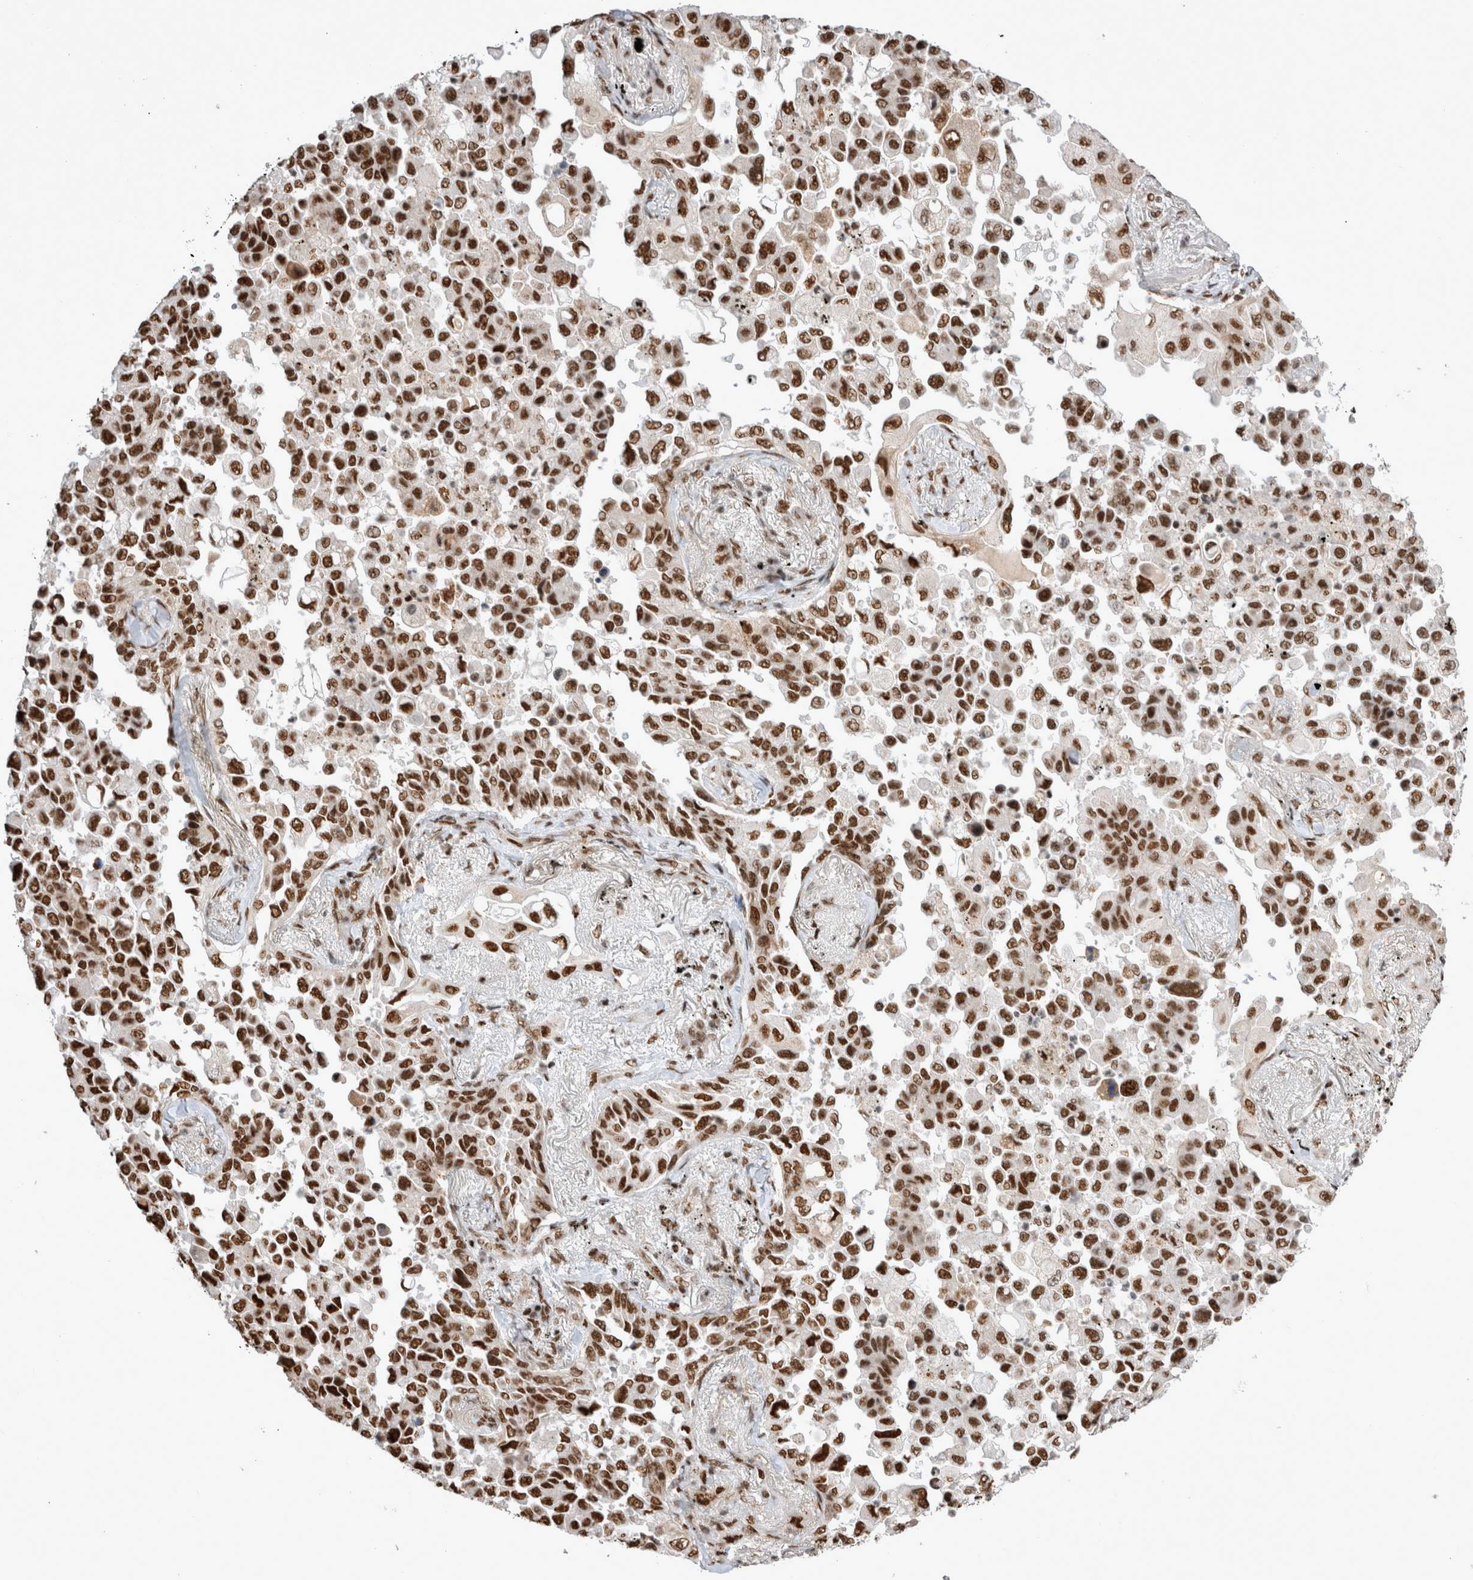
{"staining": {"intensity": "strong", "quantity": ">75%", "location": "nuclear"}, "tissue": "lung cancer", "cell_type": "Tumor cells", "image_type": "cancer", "snomed": [{"axis": "morphology", "description": "Adenocarcinoma, NOS"}, {"axis": "topography", "description": "Lung"}], "caption": "DAB immunohistochemical staining of human adenocarcinoma (lung) demonstrates strong nuclear protein expression in approximately >75% of tumor cells.", "gene": "EYA2", "patient": {"sex": "female", "age": 67}}